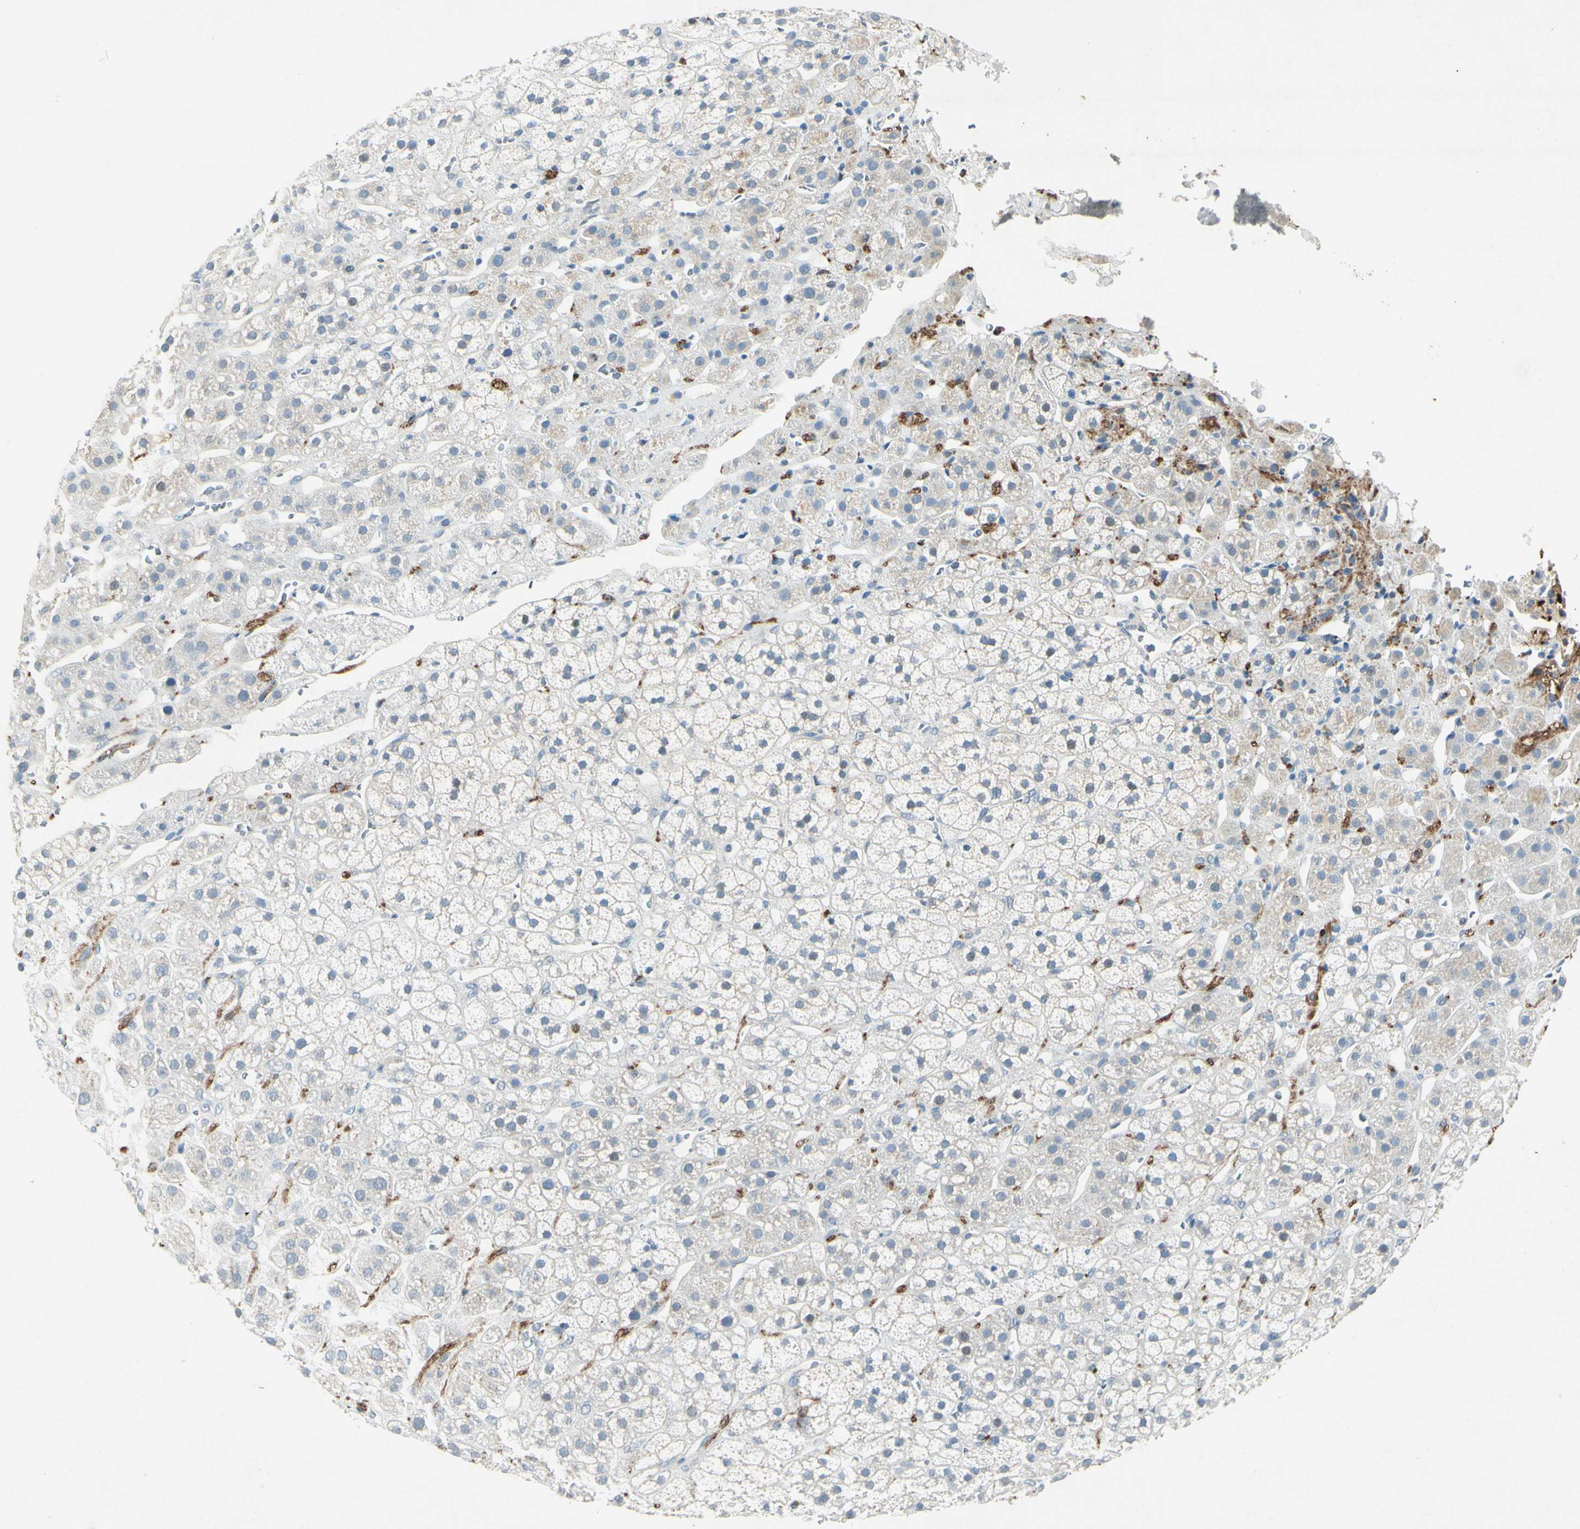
{"staining": {"intensity": "weak", "quantity": "25%-75%", "location": "cytoplasmic/membranous"}, "tissue": "adrenal gland", "cell_type": "Glandular cells", "image_type": "normal", "snomed": [{"axis": "morphology", "description": "Normal tissue, NOS"}, {"axis": "topography", "description": "Adrenal gland"}], "caption": "Glandular cells exhibit low levels of weak cytoplasmic/membranous staining in about 25%-75% of cells in unremarkable human adrenal gland. The protein of interest is shown in brown color, while the nuclei are stained blue.", "gene": "SNAP91", "patient": {"sex": "male", "age": 56}}